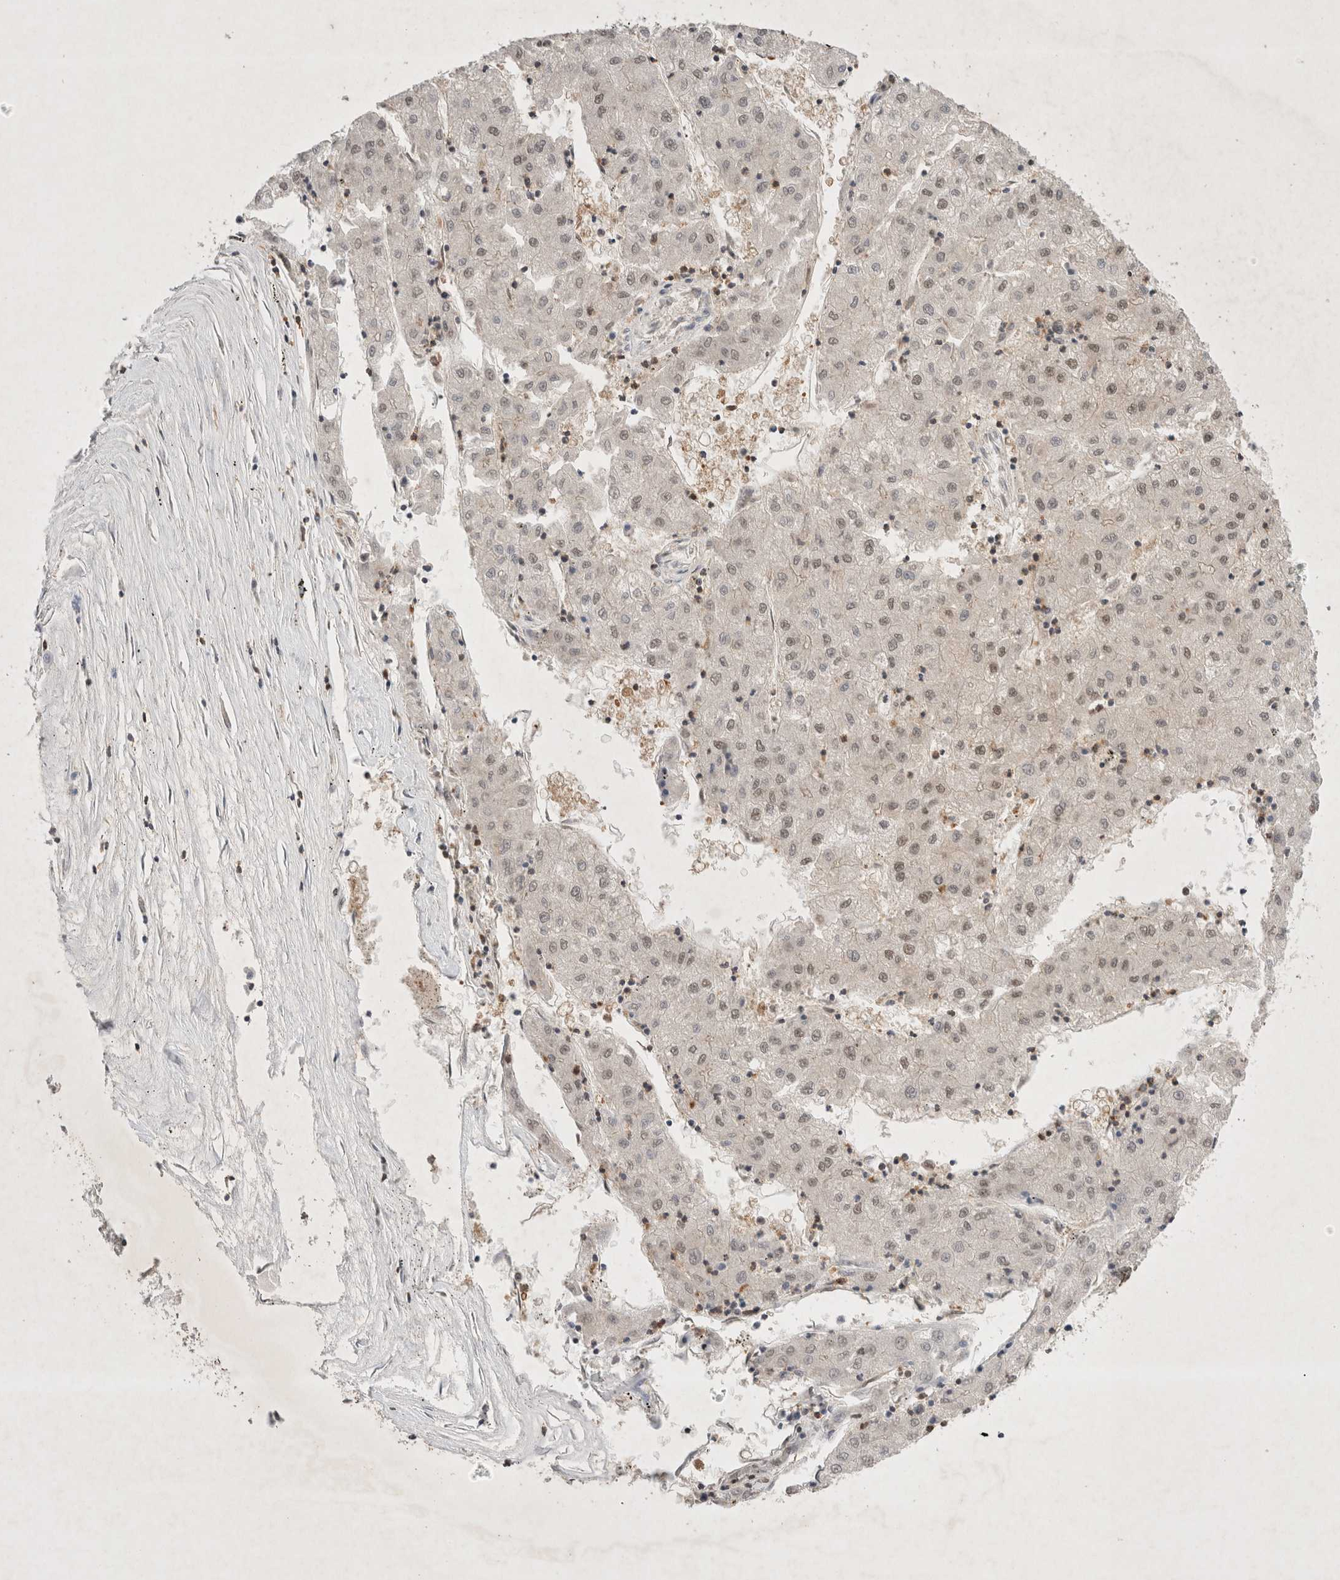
{"staining": {"intensity": "weak", "quantity": "25%-75%", "location": "nuclear"}, "tissue": "liver cancer", "cell_type": "Tumor cells", "image_type": "cancer", "snomed": [{"axis": "morphology", "description": "Carcinoma, Hepatocellular, NOS"}, {"axis": "topography", "description": "Liver"}], "caption": "Approximately 25%-75% of tumor cells in liver hepatocellular carcinoma reveal weak nuclear protein expression as visualized by brown immunohistochemical staining.", "gene": "WIPF2", "patient": {"sex": "male", "age": 72}}